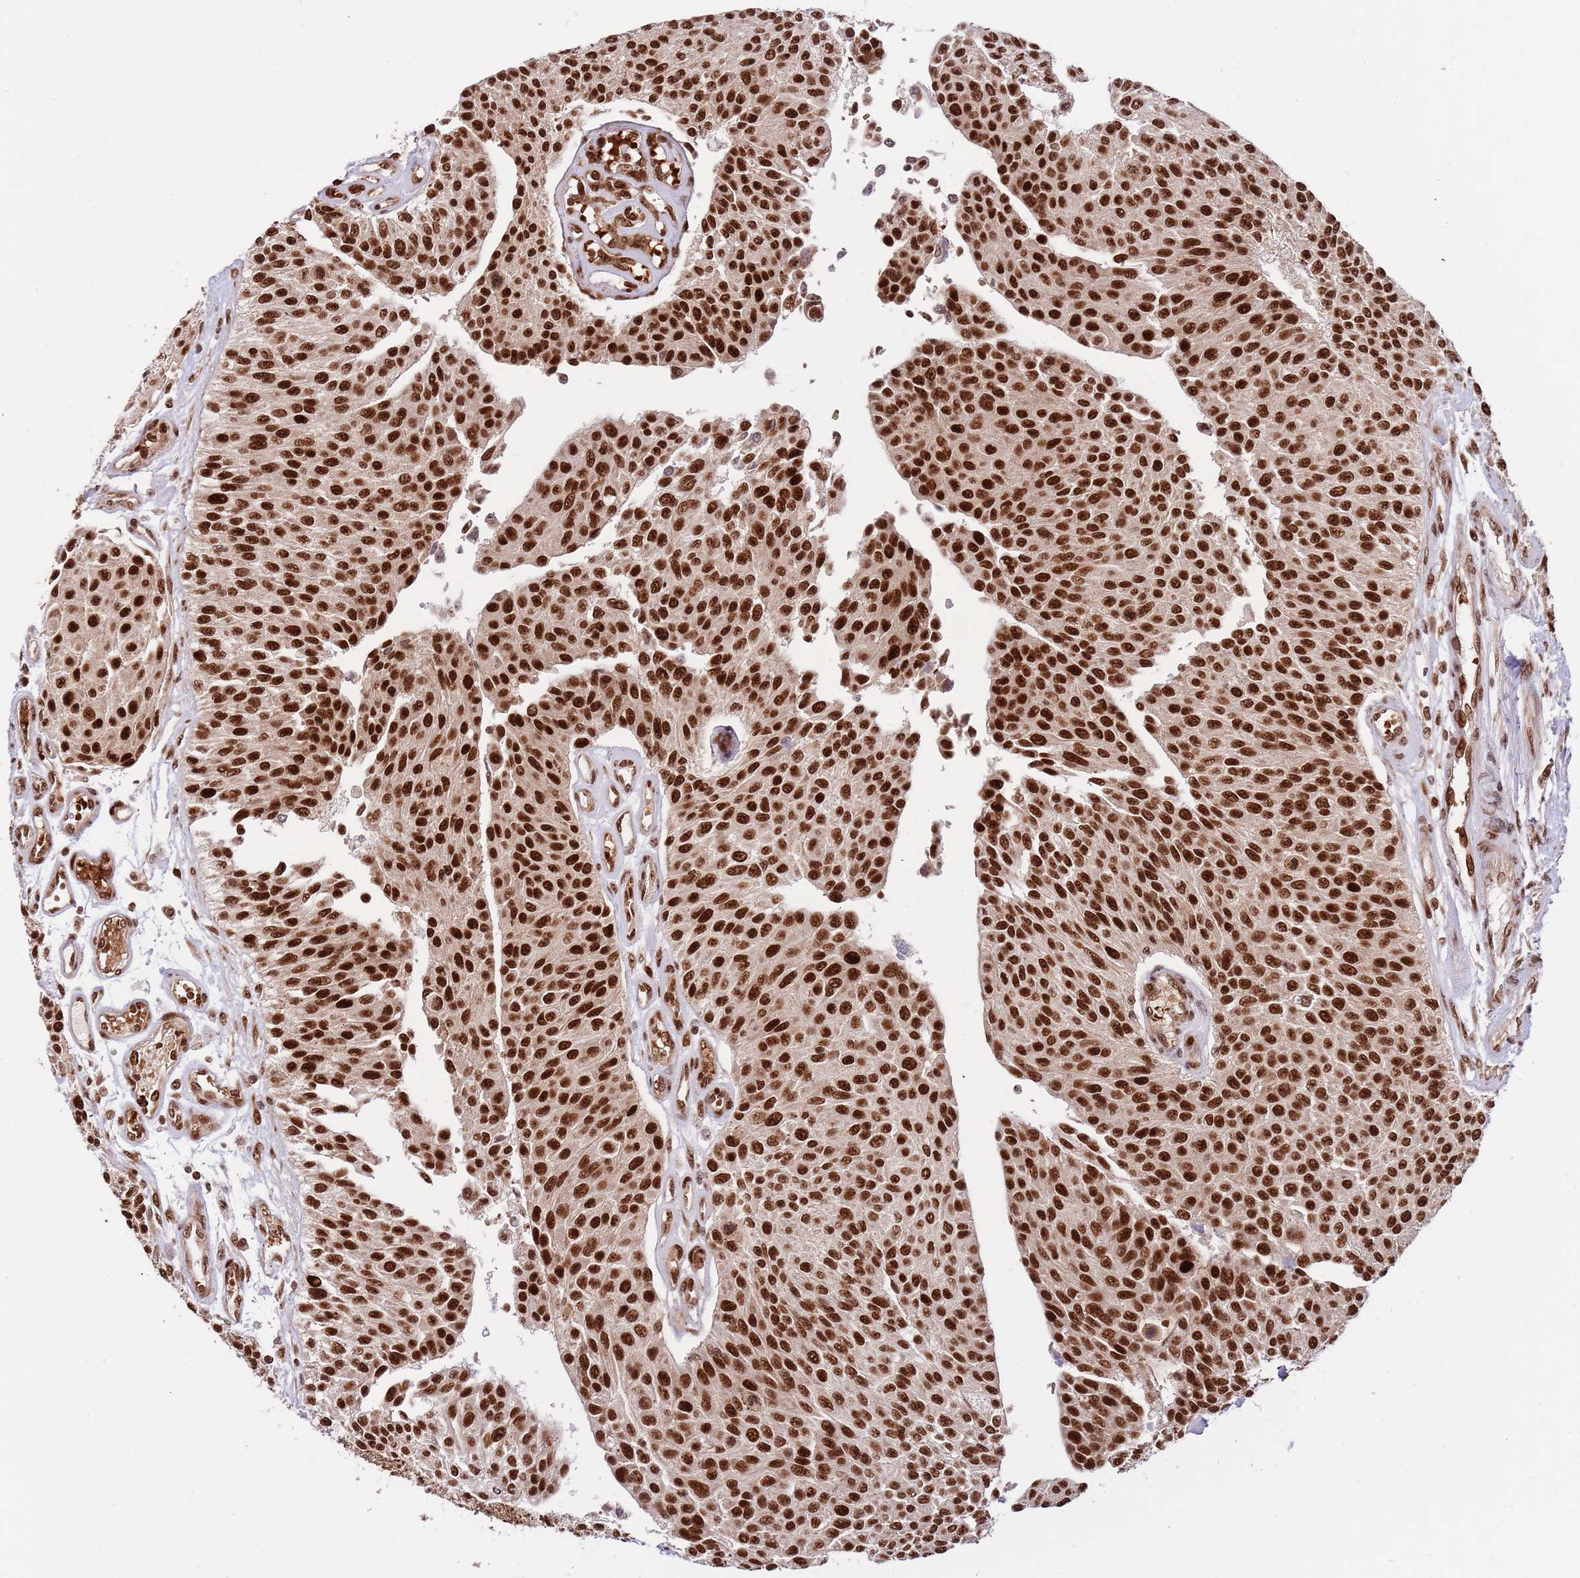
{"staining": {"intensity": "strong", "quantity": ">75%", "location": "nuclear"}, "tissue": "urothelial cancer", "cell_type": "Tumor cells", "image_type": "cancer", "snomed": [{"axis": "morphology", "description": "Urothelial carcinoma, NOS"}, {"axis": "topography", "description": "Urinary bladder"}], "caption": "An immunohistochemistry histopathology image of tumor tissue is shown. Protein staining in brown shows strong nuclear positivity in transitional cell carcinoma within tumor cells. The protein is stained brown, and the nuclei are stained in blue (DAB (3,3'-diaminobenzidine) IHC with brightfield microscopy, high magnification).", "gene": "RIF1", "patient": {"sex": "male", "age": 55}}